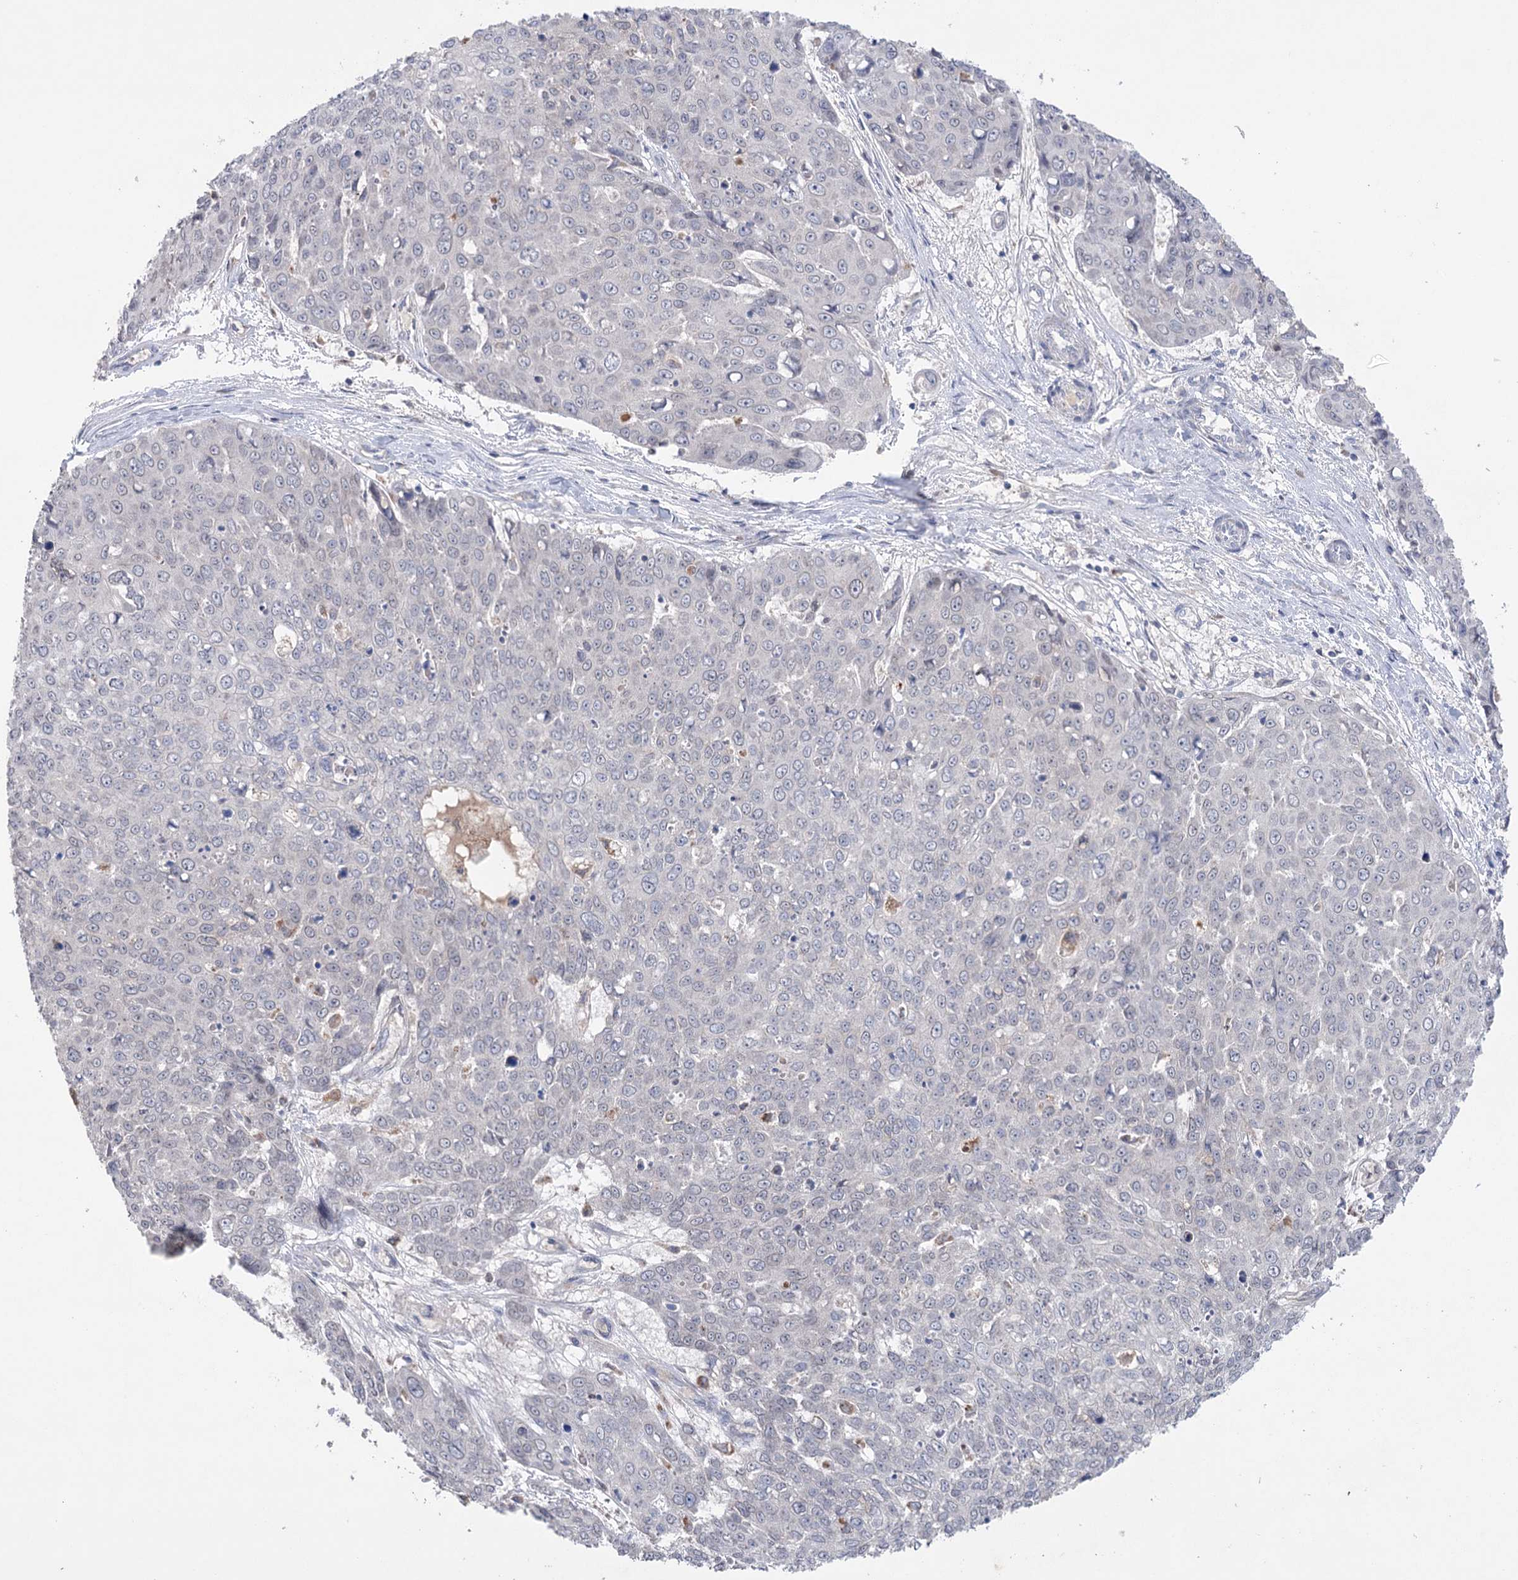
{"staining": {"intensity": "negative", "quantity": "none", "location": "none"}, "tissue": "skin cancer", "cell_type": "Tumor cells", "image_type": "cancer", "snomed": [{"axis": "morphology", "description": "Squamous cell carcinoma, NOS"}, {"axis": "topography", "description": "Skin"}], "caption": "A histopathology image of human skin cancer is negative for staining in tumor cells. (Immunohistochemistry (ihc), brightfield microscopy, high magnification).", "gene": "MTCH2", "patient": {"sex": "male", "age": 71}}